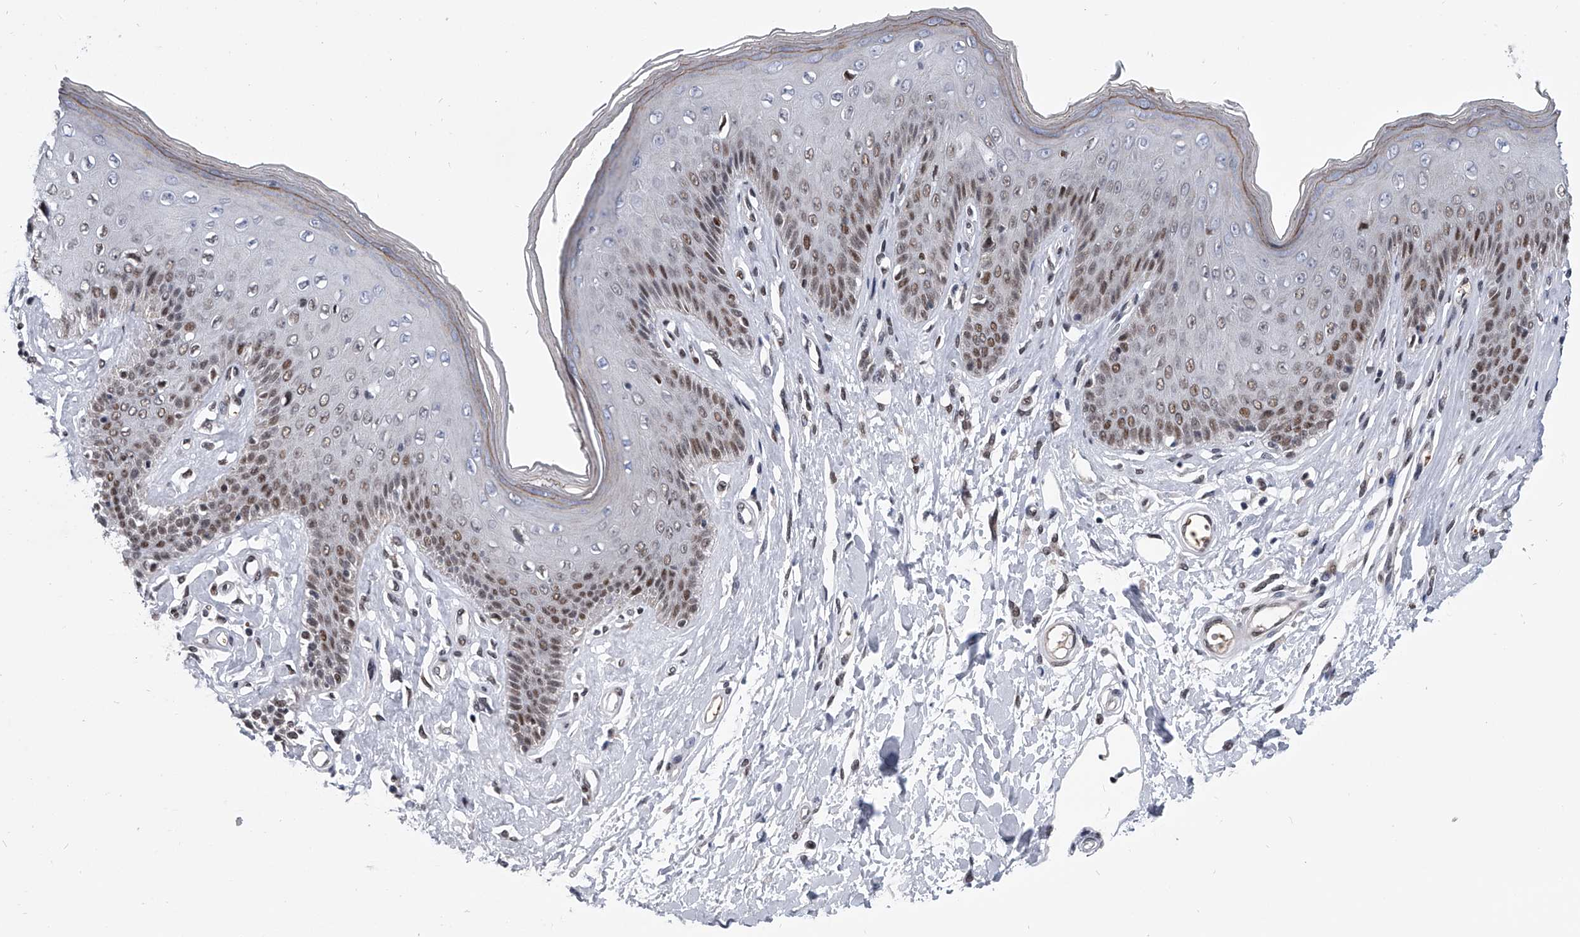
{"staining": {"intensity": "moderate", "quantity": ">75%", "location": "nuclear"}, "tissue": "skin", "cell_type": "Epidermal cells", "image_type": "normal", "snomed": [{"axis": "morphology", "description": "Normal tissue, NOS"}, {"axis": "morphology", "description": "Squamous cell carcinoma, NOS"}, {"axis": "topography", "description": "Vulva"}], "caption": "Immunohistochemistry (IHC) histopathology image of unremarkable human skin stained for a protein (brown), which displays medium levels of moderate nuclear expression in about >75% of epidermal cells.", "gene": "SIM2", "patient": {"sex": "female", "age": 85}}